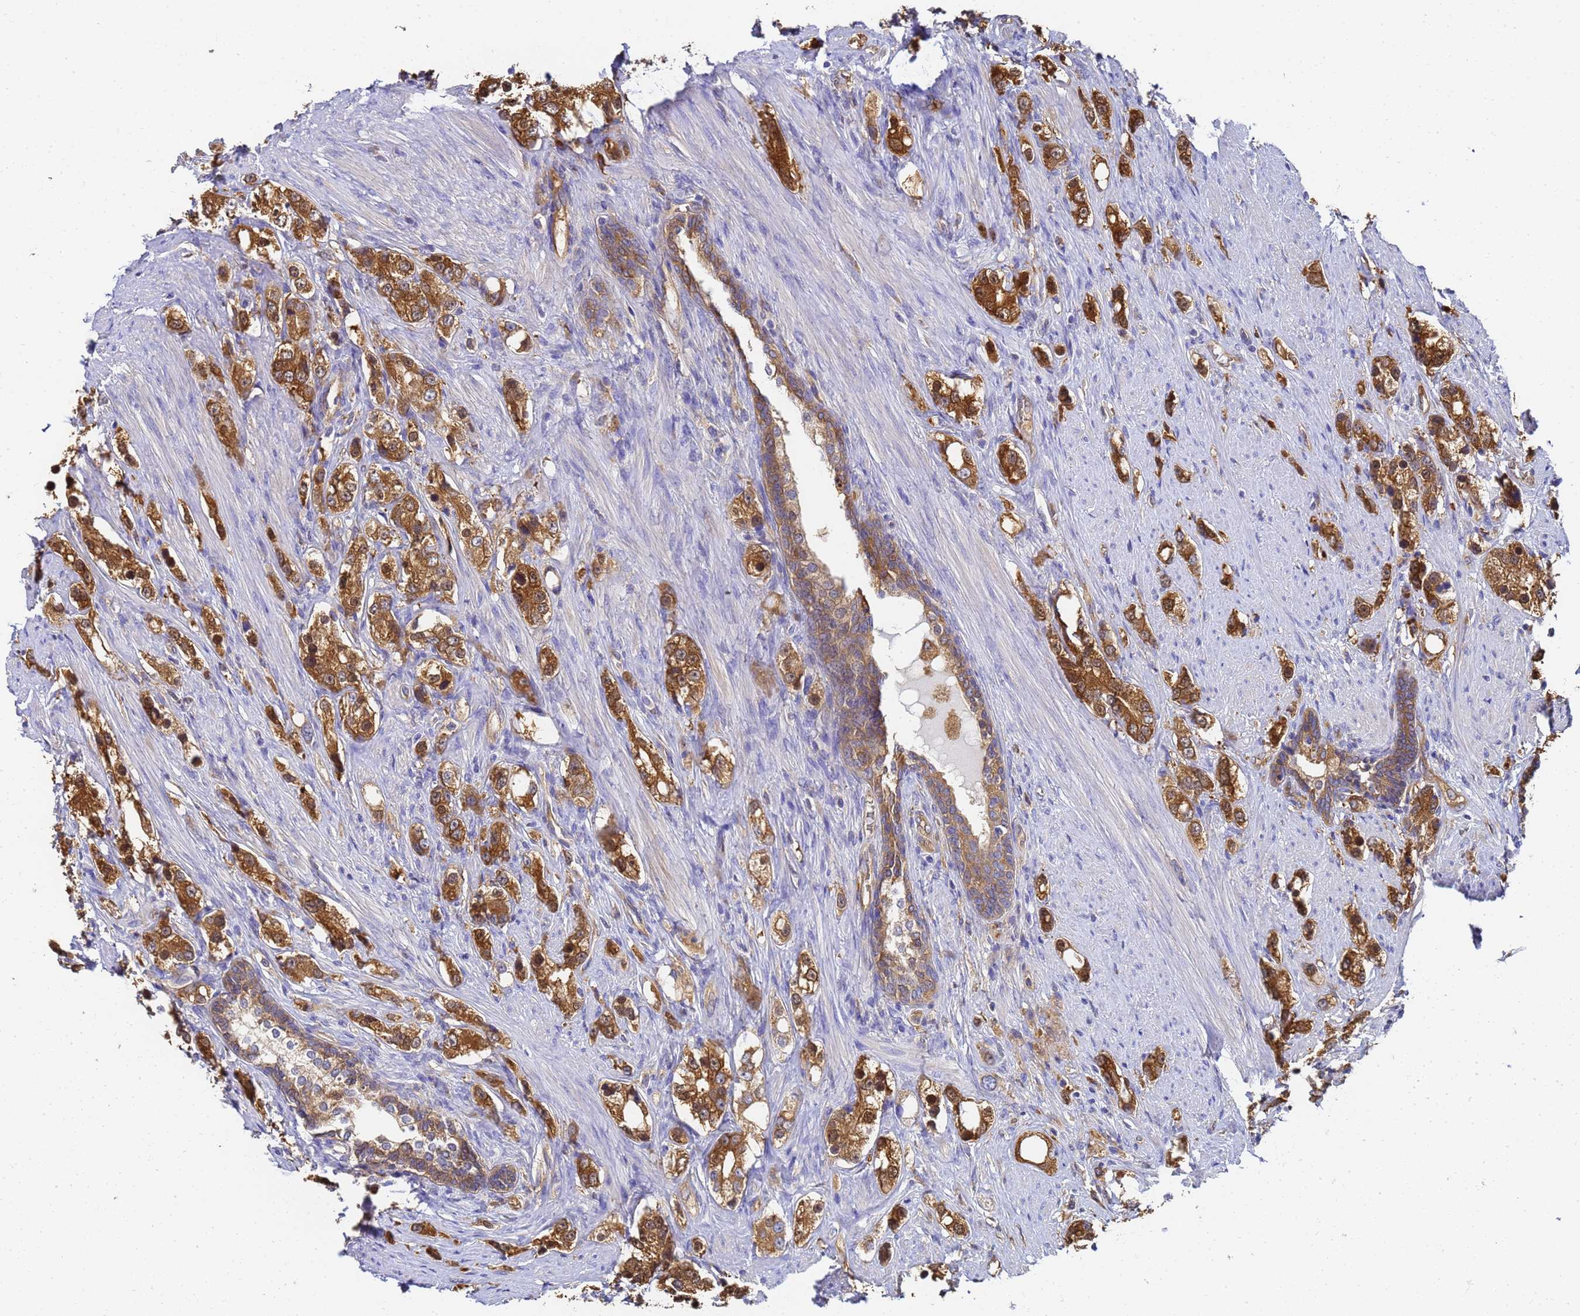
{"staining": {"intensity": "moderate", "quantity": ">75%", "location": "cytoplasmic/membranous,nuclear"}, "tissue": "prostate cancer", "cell_type": "Tumor cells", "image_type": "cancer", "snomed": [{"axis": "morphology", "description": "Adenocarcinoma, High grade"}, {"axis": "topography", "description": "Prostate"}], "caption": "Protein expression analysis of prostate high-grade adenocarcinoma demonstrates moderate cytoplasmic/membranous and nuclear expression in approximately >75% of tumor cells. The staining is performed using DAB (3,3'-diaminobenzidine) brown chromogen to label protein expression. The nuclei are counter-stained blue using hematoxylin.", "gene": "NME1-NME2", "patient": {"sex": "male", "age": 63}}